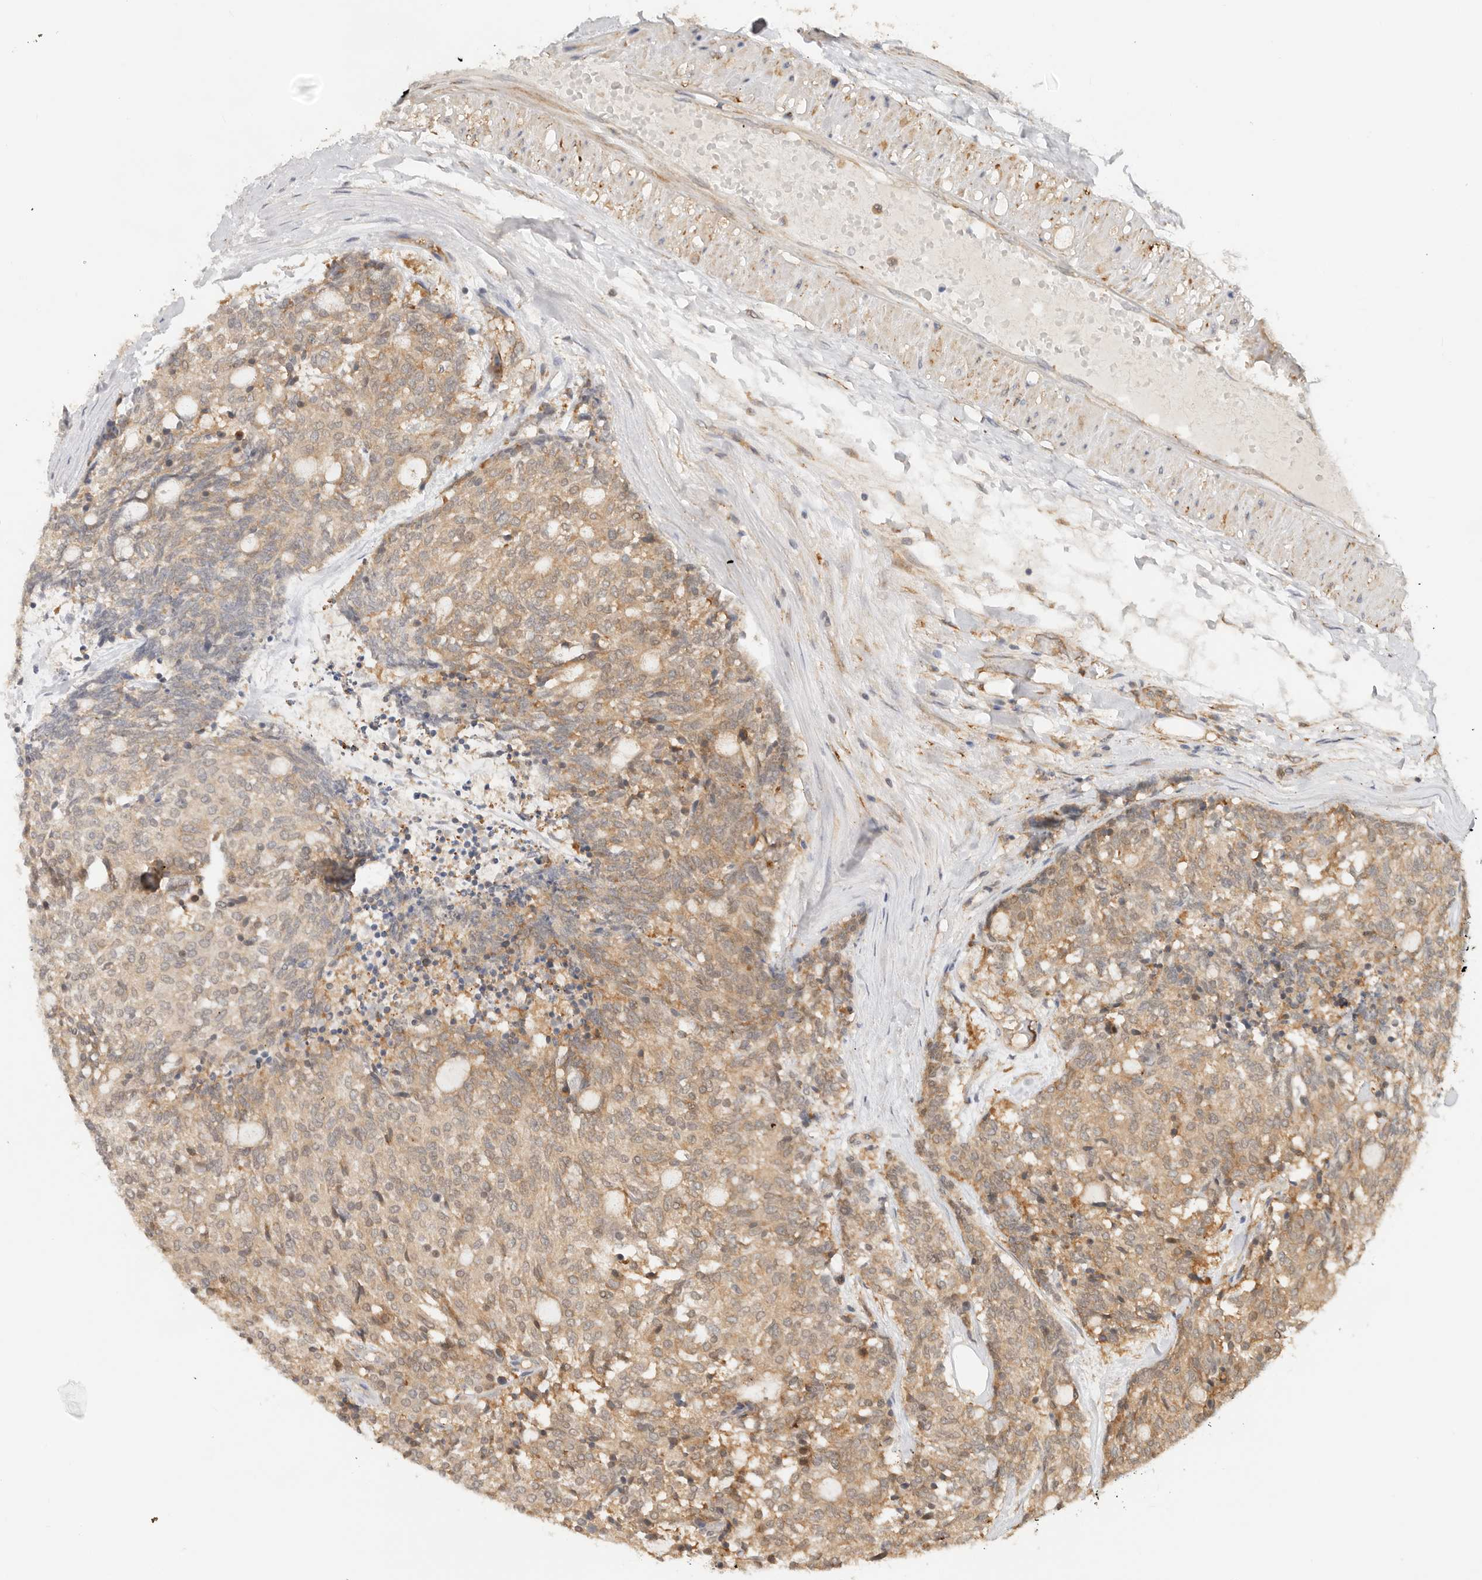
{"staining": {"intensity": "moderate", "quantity": ">75%", "location": "cytoplasmic/membranous"}, "tissue": "carcinoid", "cell_type": "Tumor cells", "image_type": "cancer", "snomed": [{"axis": "morphology", "description": "Carcinoid, malignant, NOS"}, {"axis": "topography", "description": "Pancreas"}], "caption": "Moderate cytoplasmic/membranous positivity is appreciated in approximately >75% of tumor cells in malignant carcinoid. The staining was performed using DAB, with brown indicating positive protein expression. Nuclei are stained blue with hematoxylin.", "gene": "HEXD", "patient": {"sex": "female", "age": 54}}